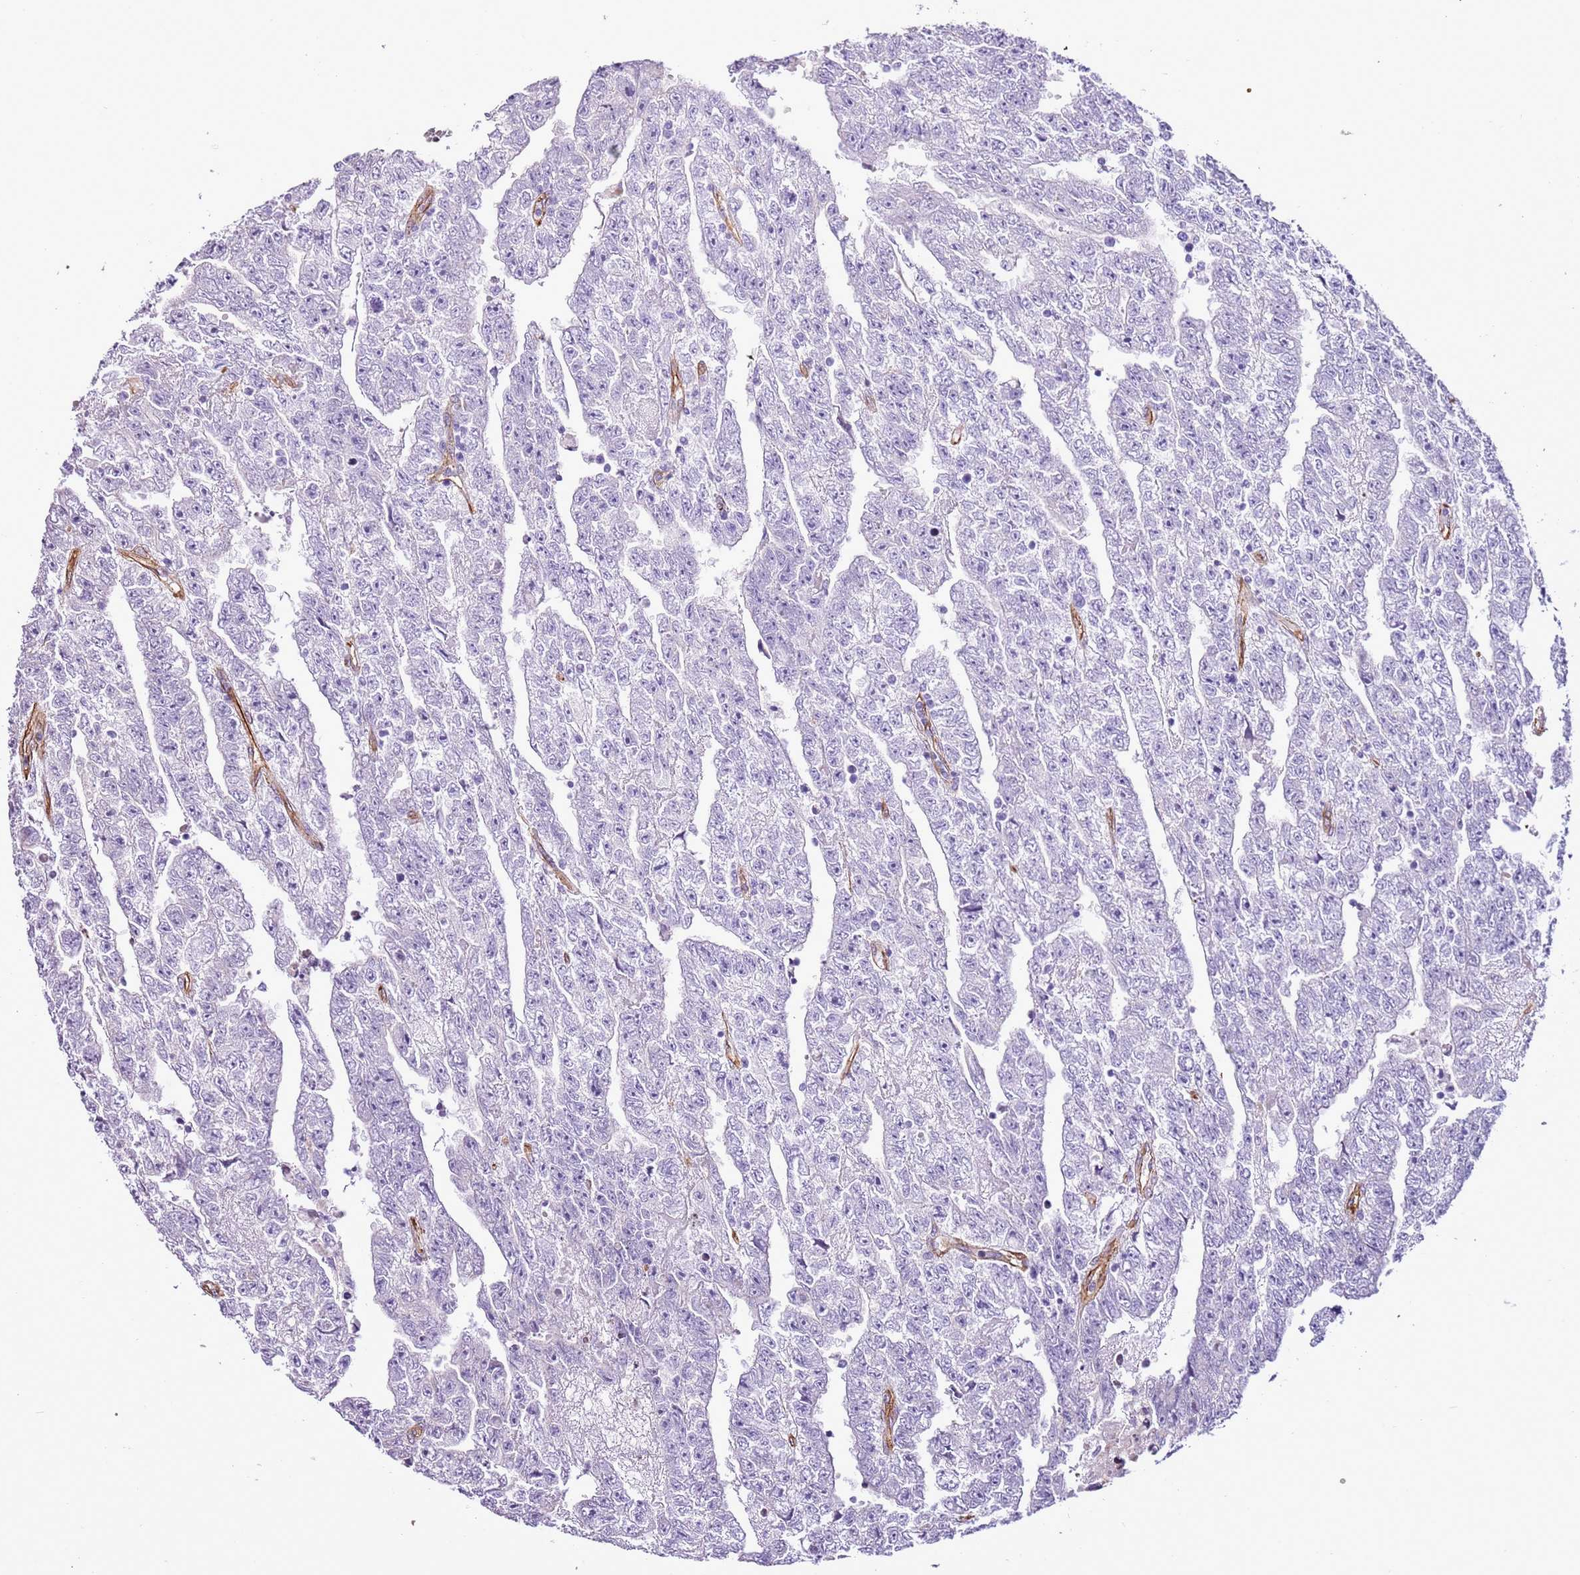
{"staining": {"intensity": "negative", "quantity": "none", "location": "none"}, "tissue": "testis cancer", "cell_type": "Tumor cells", "image_type": "cancer", "snomed": [{"axis": "morphology", "description": "Carcinoma, Embryonal, NOS"}, {"axis": "topography", "description": "Testis"}], "caption": "Immunohistochemistry photomicrograph of neoplastic tissue: human testis cancer (embryonal carcinoma) stained with DAB exhibits no significant protein staining in tumor cells.", "gene": "CTDSPL", "patient": {"sex": "male", "age": 25}}